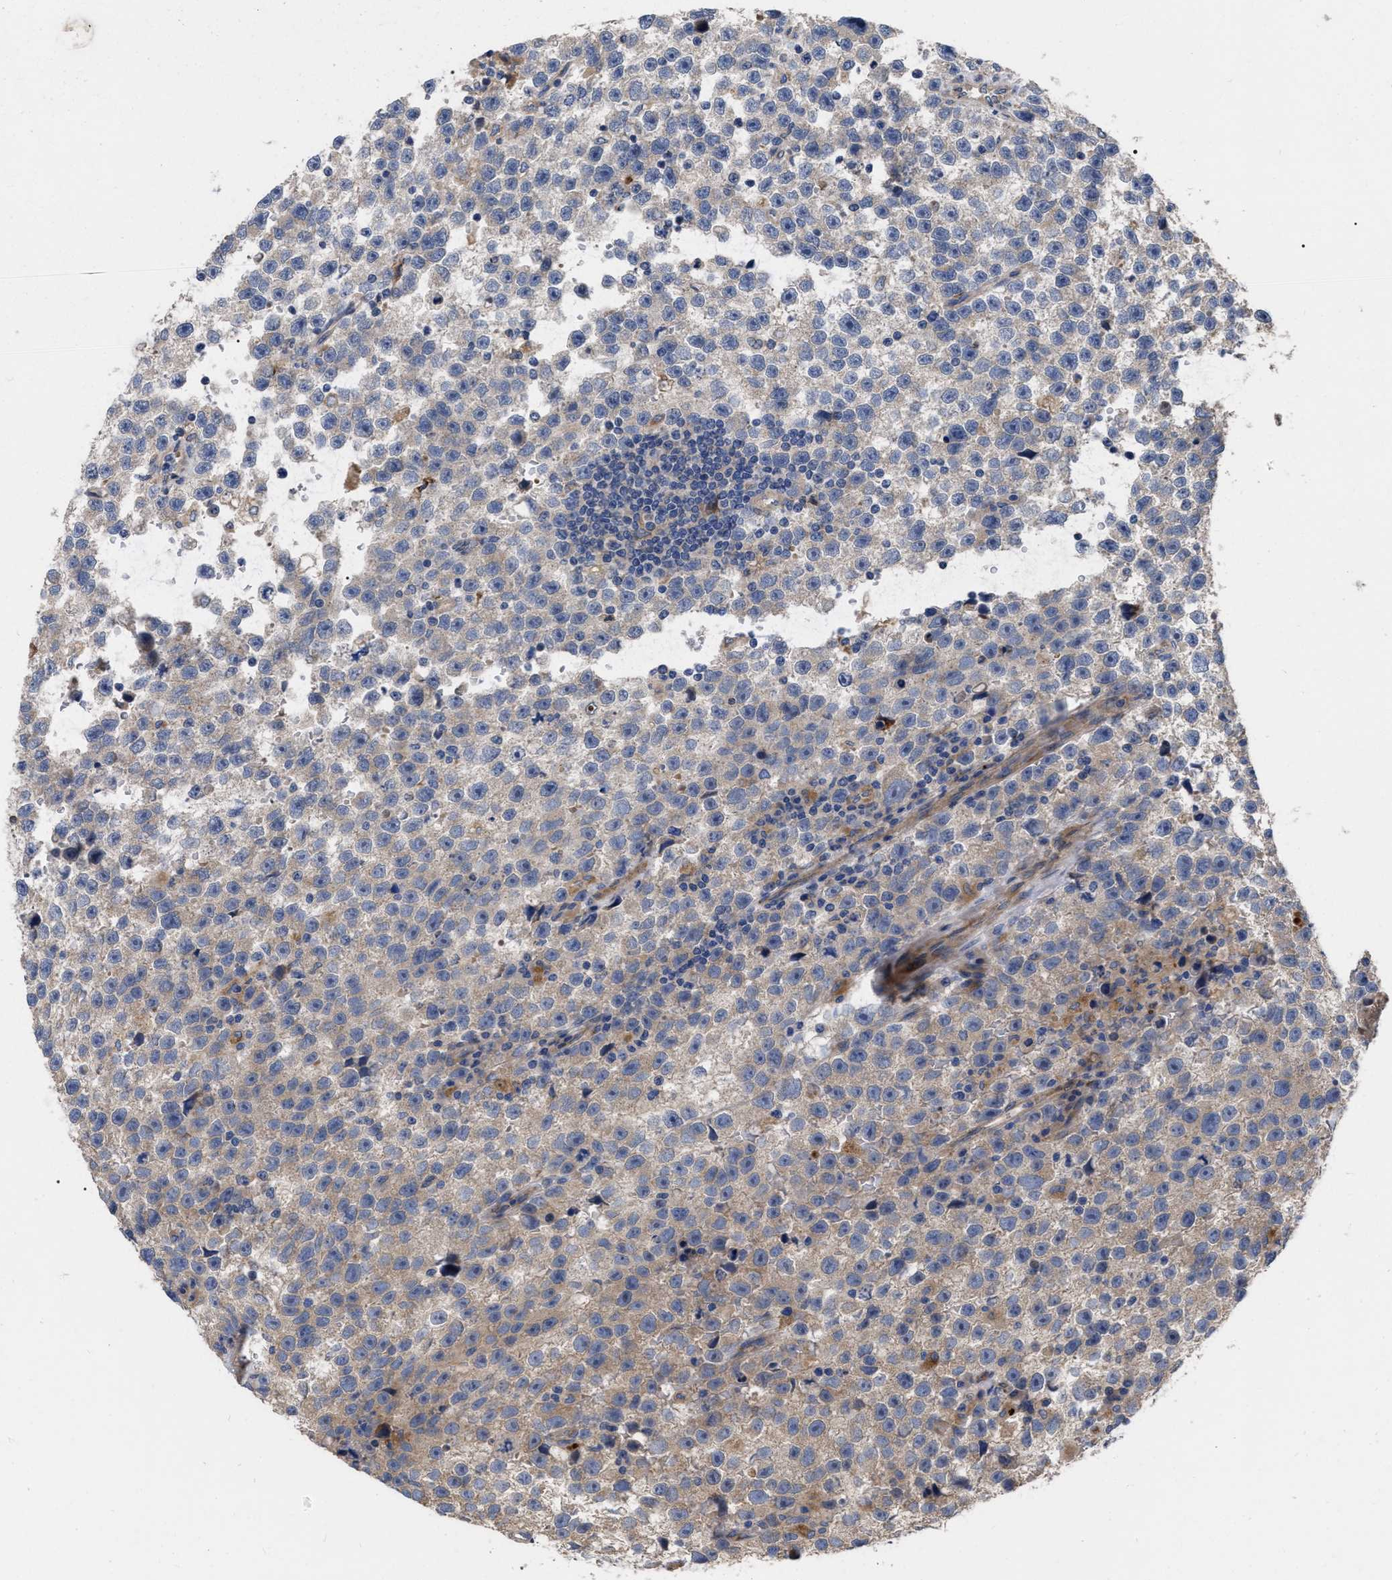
{"staining": {"intensity": "weak", "quantity": "<25%", "location": "cytoplasmic/membranous"}, "tissue": "testis cancer", "cell_type": "Tumor cells", "image_type": "cancer", "snomed": [{"axis": "morphology", "description": "Seminoma, NOS"}, {"axis": "topography", "description": "Testis"}], "caption": "DAB immunohistochemical staining of testis cancer demonstrates no significant staining in tumor cells. (Brightfield microscopy of DAB immunohistochemistry at high magnification).", "gene": "MLST8", "patient": {"sex": "male", "age": 33}}